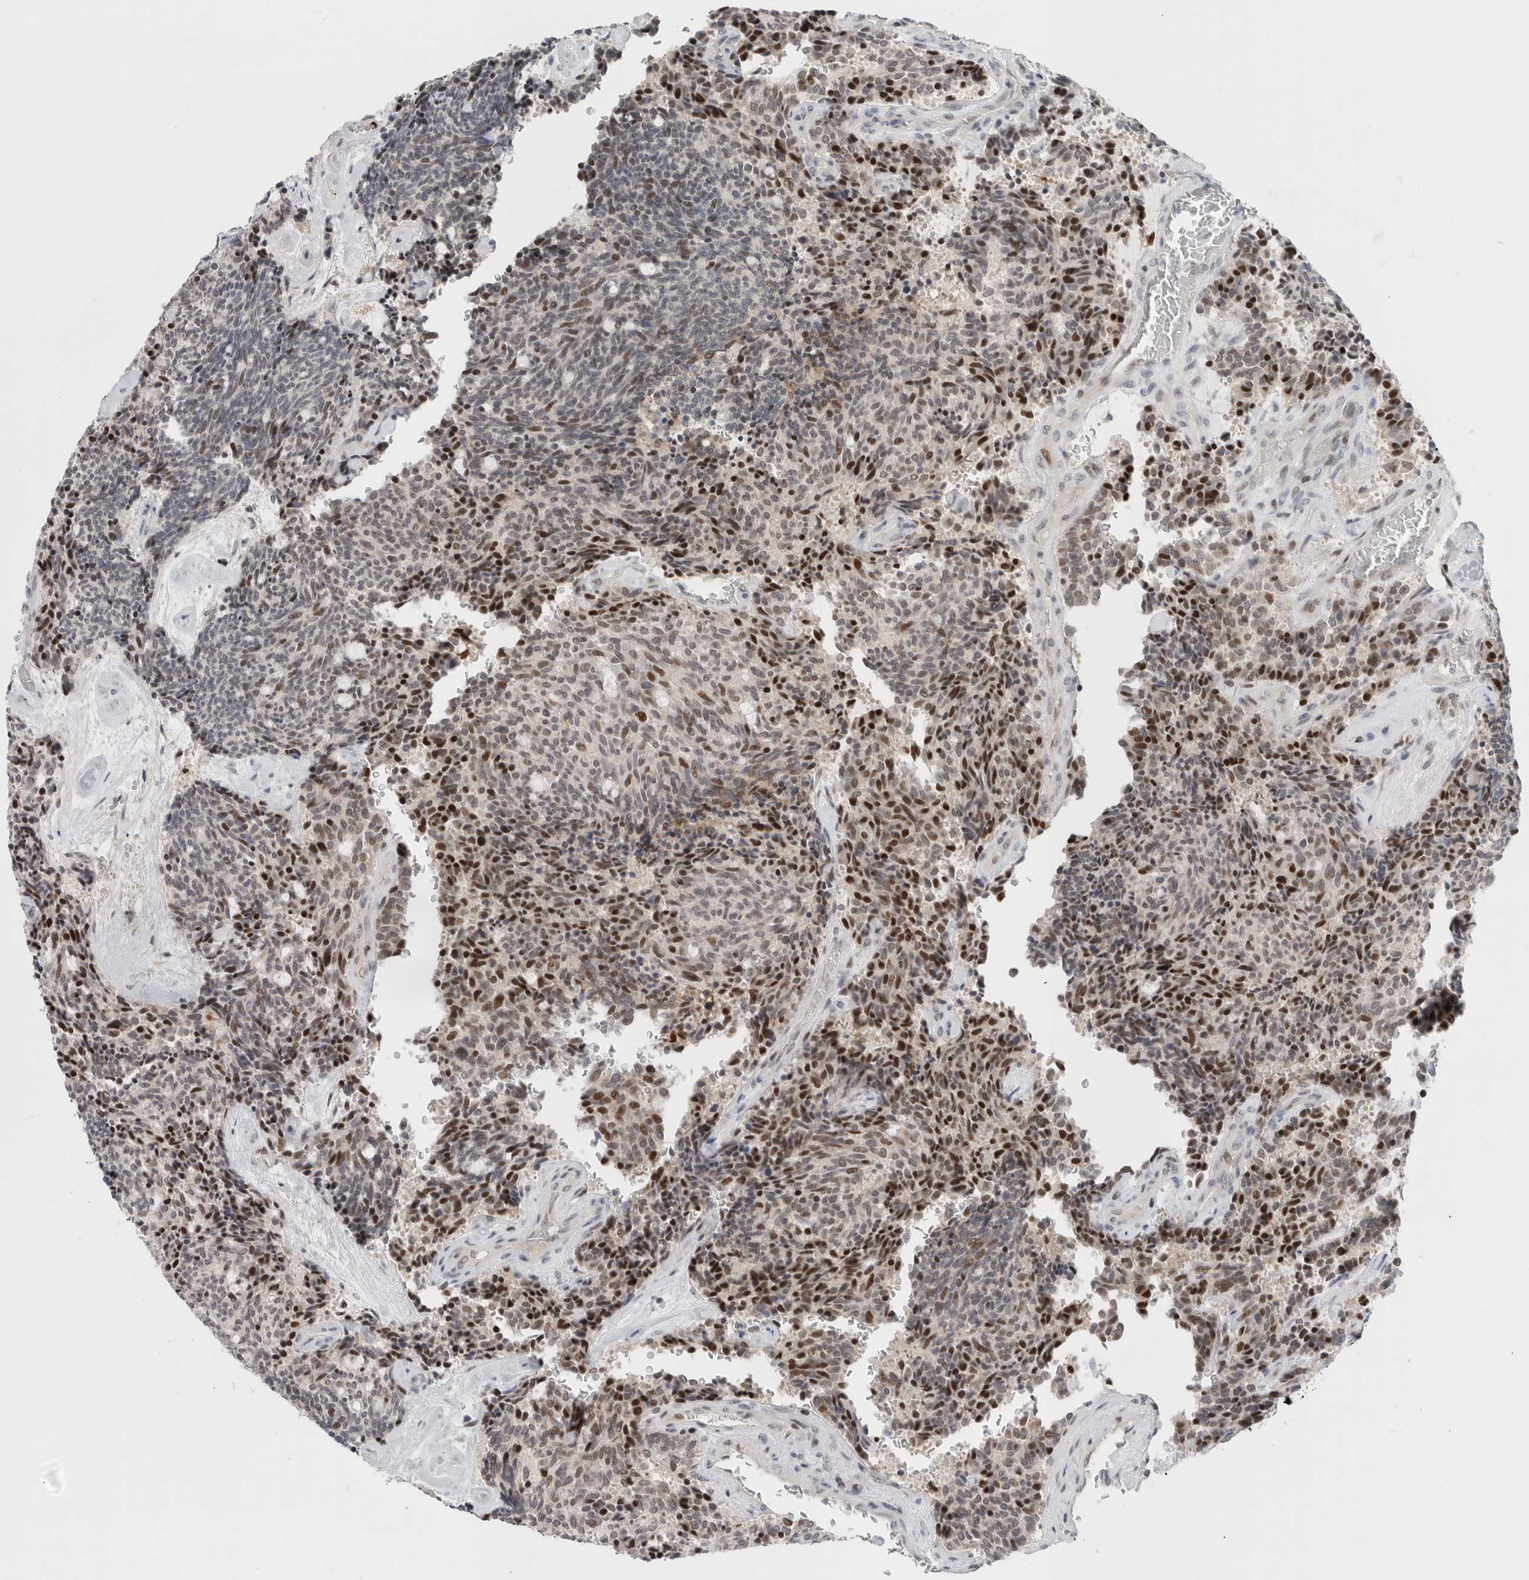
{"staining": {"intensity": "moderate", "quantity": "25%-75%", "location": "nuclear"}, "tissue": "carcinoid", "cell_type": "Tumor cells", "image_type": "cancer", "snomed": [{"axis": "morphology", "description": "Carcinoid, malignant, NOS"}, {"axis": "topography", "description": "Pancreas"}], "caption": "A histopathology image of carcinoid (malignant) stained for a protein reveals moderate nuclear brown staining in tumor cells.", "gene": "ZNF521", "patient": {"sex": "female", "age": 54}}